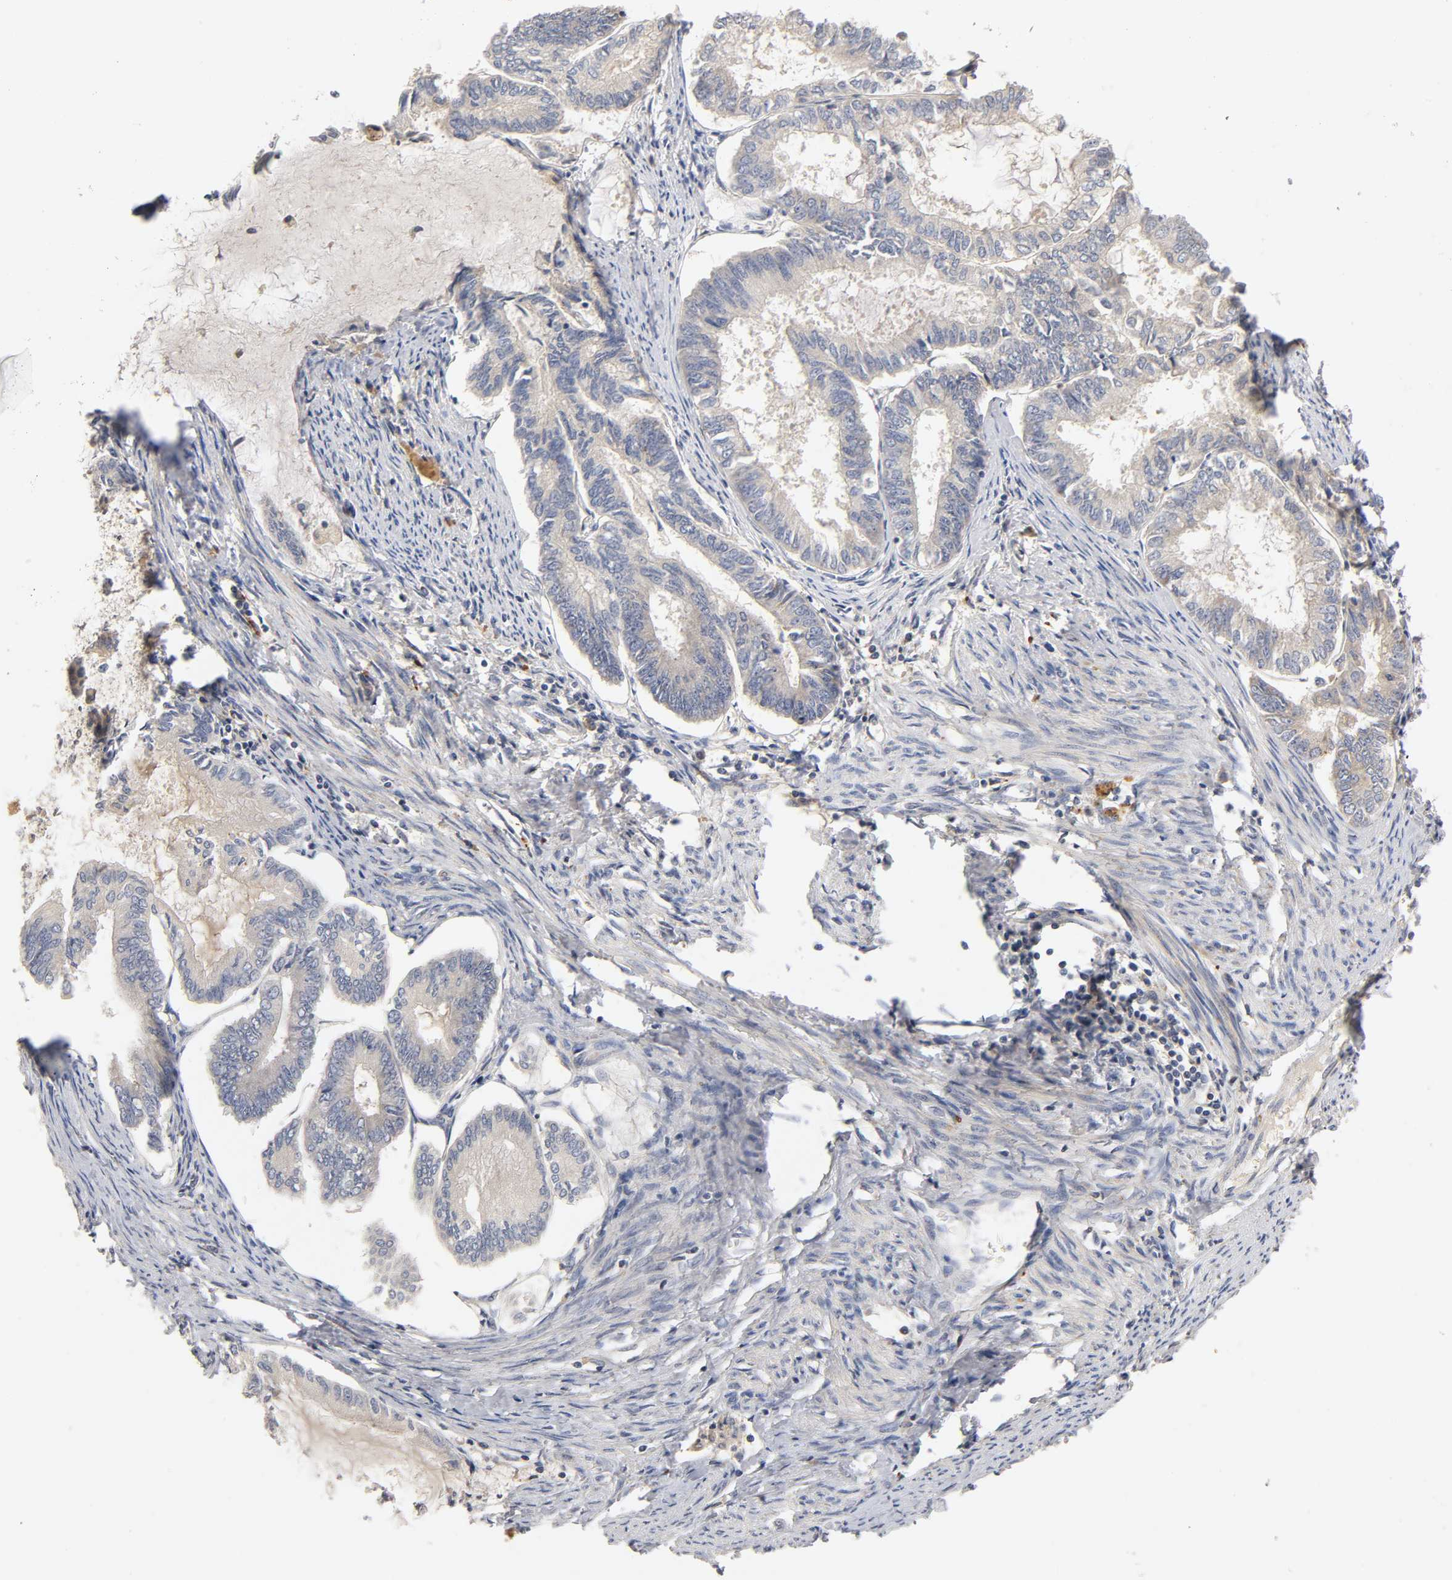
{"staining": {"intensity": "weak", "quantity": ">75%", "location": "cytoplasmic/membranous"}, "tissue": "endometrial cancer", "cell_type": "Tumor cells", "image_type": "cancer", "snomed": [{"axis": "morphology", "description": "Adenocarcinoma, NOS"}, {"axis": "topography", "description": "Endometrium"}], "caption": "Endometrial cancer stained with DAB immunohistochemistry (IHC) exhibits low levels of weak cytoplasmic/membranous positivity in about >75% of tumor cells. (DAB (3,3'-diaminobenzidine) = brown stain, brightfield microscopy at high magnification).", "gene": "RHOA", "patient": {"sex": "female", "age": 86}}